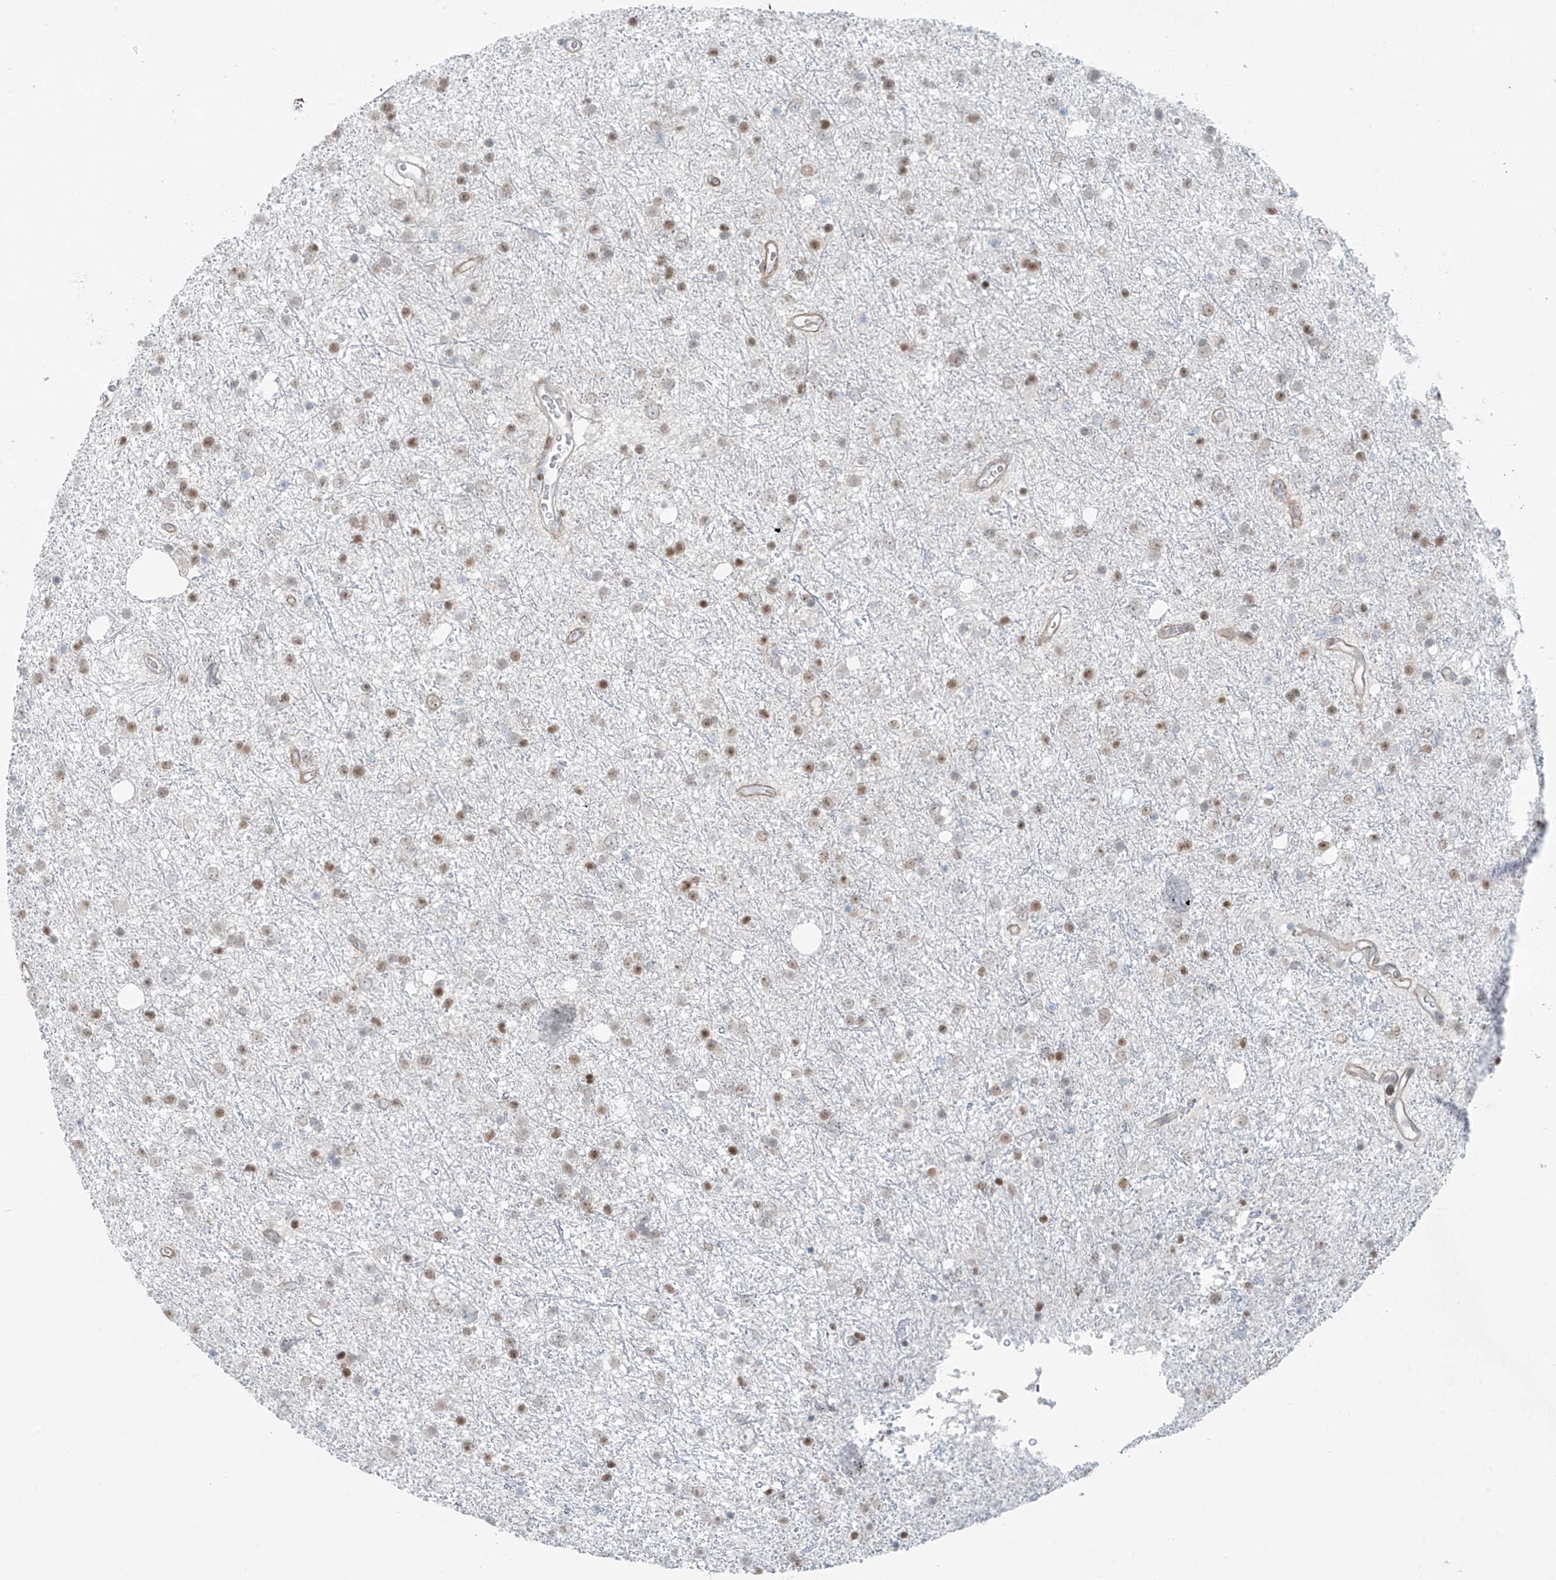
{"staining": {"intensity": "moderate", "quantity": "25%-75%", "location": "nuclear"}, "tissue": "glioma", "cell_type": "Tumor cells", "image_type": "cancer", "snomed": [{"axis": "morphology", "description": "Glioma, malignant, Low grade"}, {"axis": "topography", "description": "Cerebral cortex"}], "caption": "Glioma was stained to show a protein in brown. There is medium levels of moderate nuclear positivity in about 25%-75% of tumor cells.", "gene": "PPAT", "patient": {"sex": "female", "age": 39}}